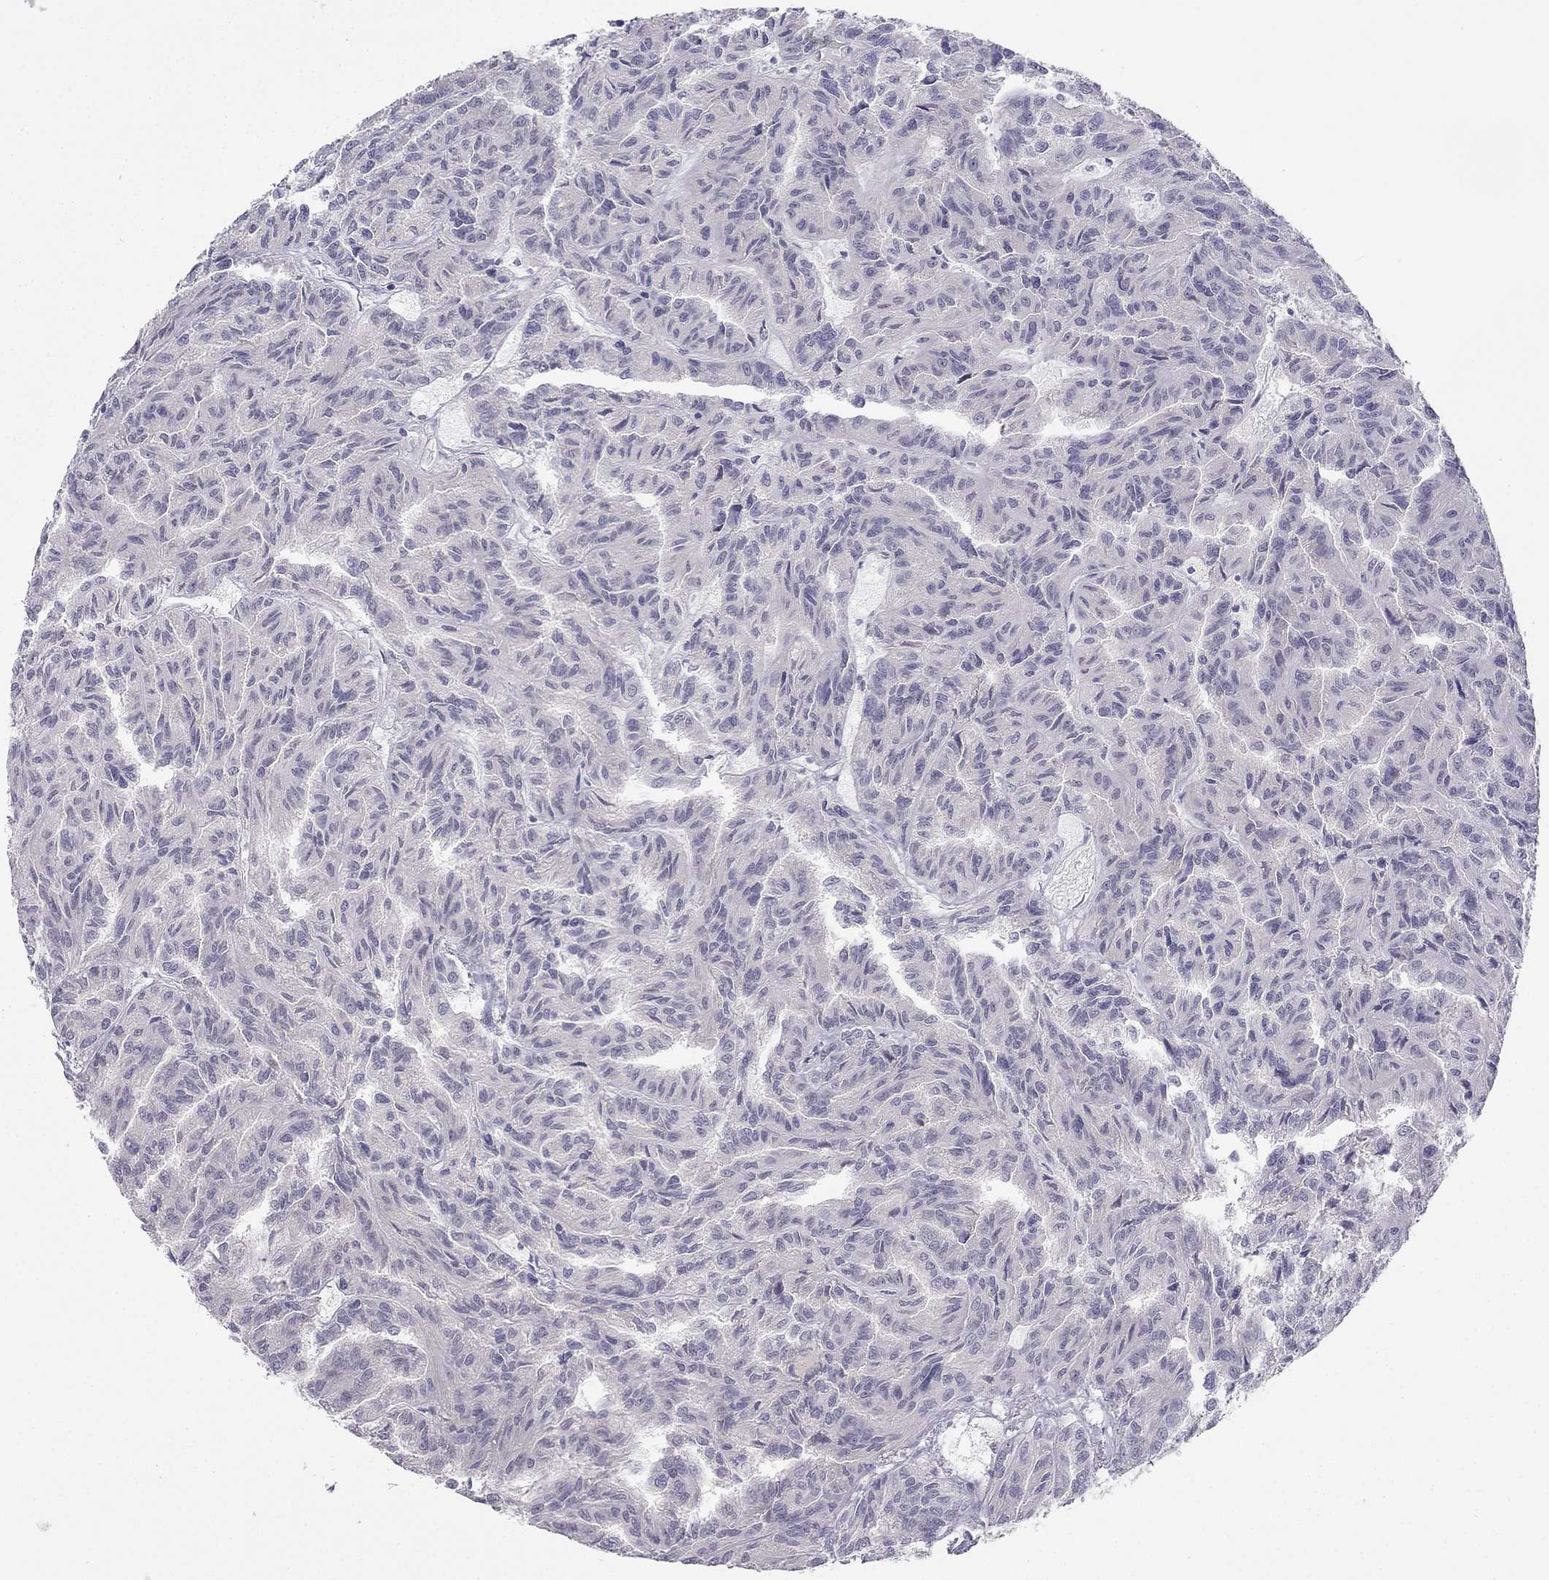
{"staining": {"intensity": "negative", "quantity": "none", "location": "none"}, "tissue": "renal cancer", "cell_type": "Tumor cells", "image_type": "cancer", "snomed": [{"axis": "morphology", "description": "Adenocarcinoma, NOS"}, {"axis": "topography", "description": "Kidney"}], "caption": "The IHC photomicrograph has no significant expression in tumor cells of renal cancer tissue.", "gene": "C16orf89", "patient": {"sex": "male", "age": 79}}